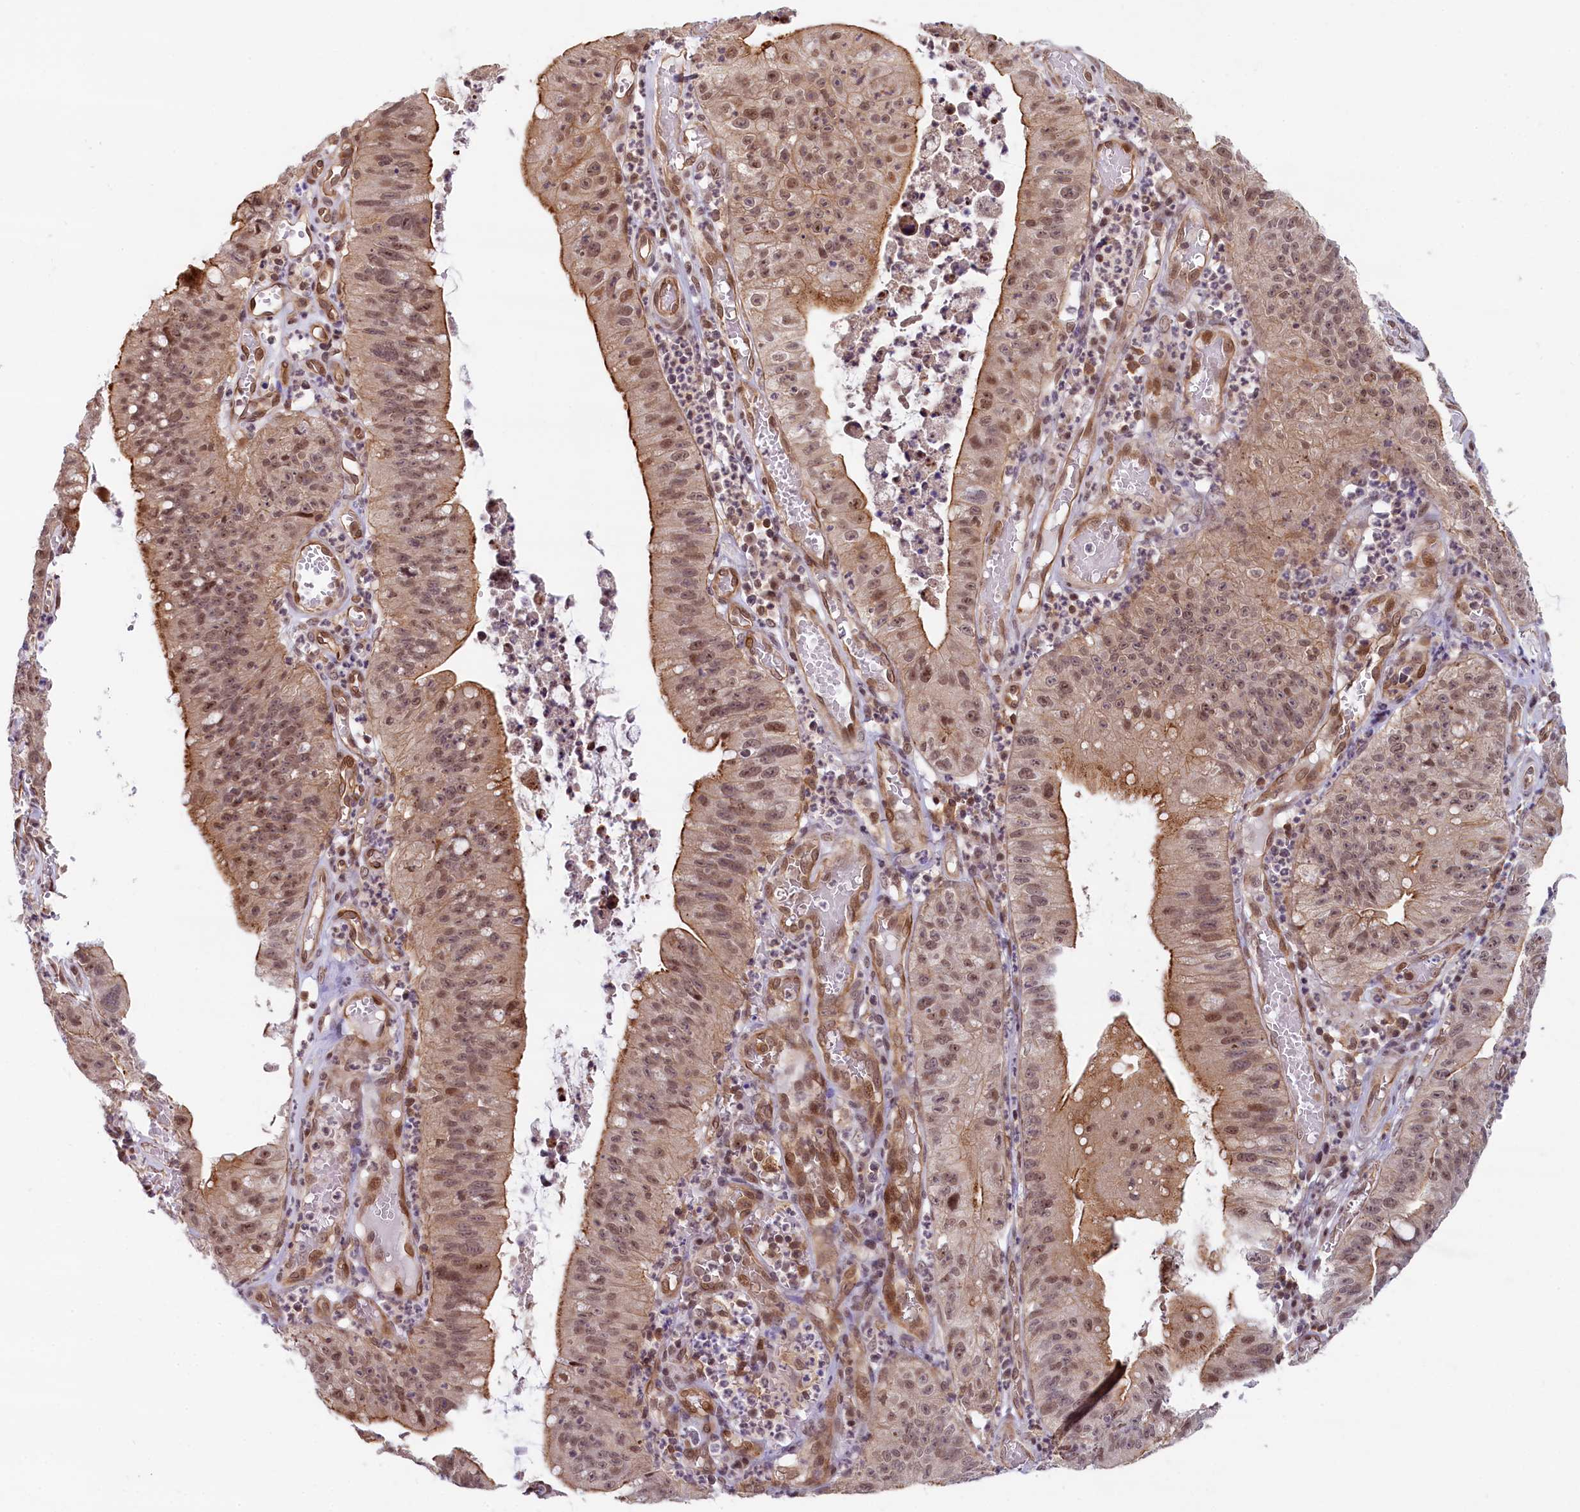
{"staining": {"intensity": "moderate", "quantity": ">75%", "location": "cytoplasmic/membranous,nuclear"}, "tissue": "stomach cancer", "cell_type": "Tumor cells", "image_type": "cancer", "snomed": [{"axis": "morphology", "description": "Adenocarcinoma, NOS"}, {"axis": "topography", "description": "Stomach"}], "caption": "A micrograph of human adenocarcinoma (stomach) stained for a protein displays moderate cytoplasmic/membranous and nuclear brown staining in tumor cells.", "gene": "FCHO1", "patient": {"sex": "male", "age": 59}}